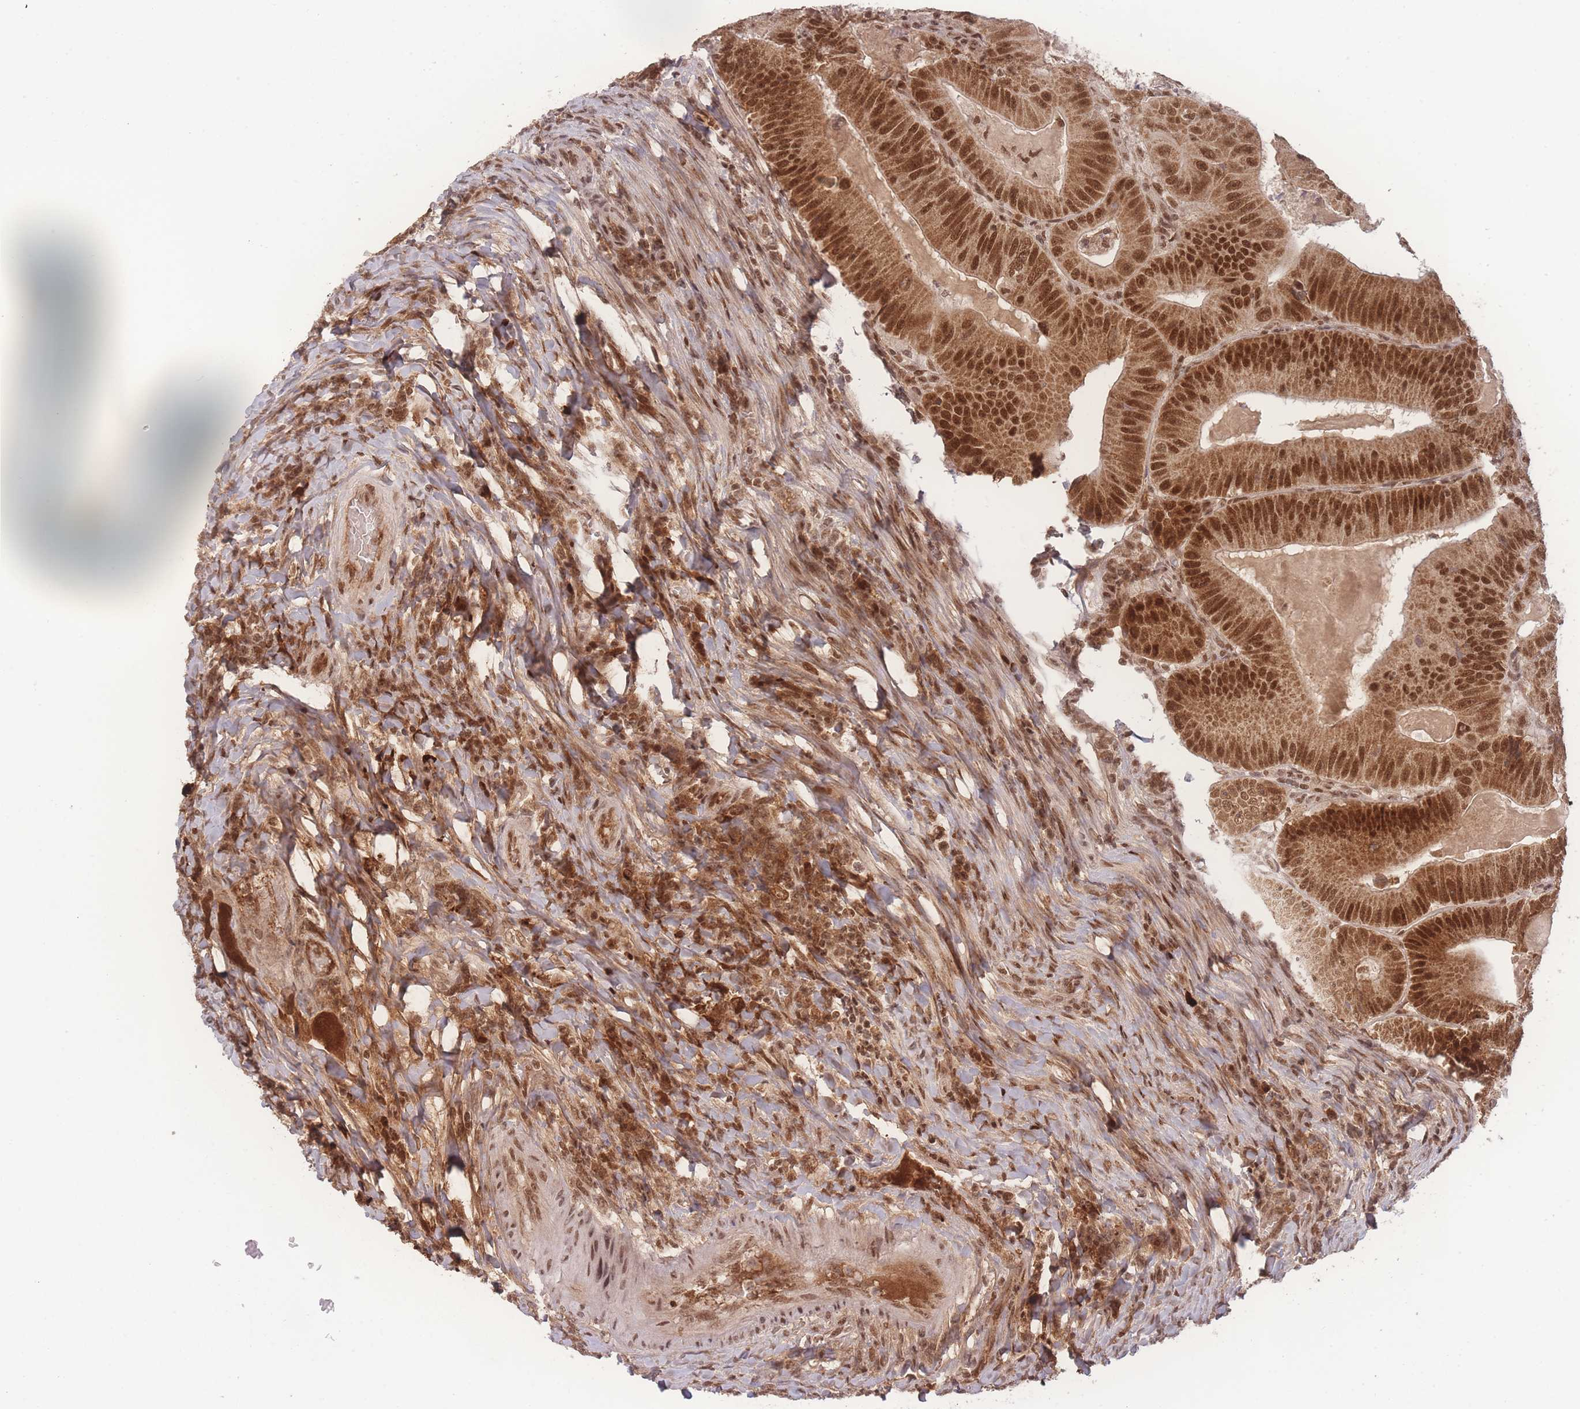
{"staining": {"intensity": "strong", "quantity": ">75%", "location": "nuclear"}, "tissue": "colorectal cancer", "cell_type": "Tumor cells", "image_type": "cancer", "snomed": [{"axis": "morphology", "description": "Adenocarcinoma, NOS"}, {"axis": "topography", "description": "Colon"}], "caption": "Adenocarcinoma (colorectal) tissue demonstrates strong nuclear positivity in about >75% of tumor cells", "gene": "RAVER1", "patient": {"sex": "female", "age": 86}}